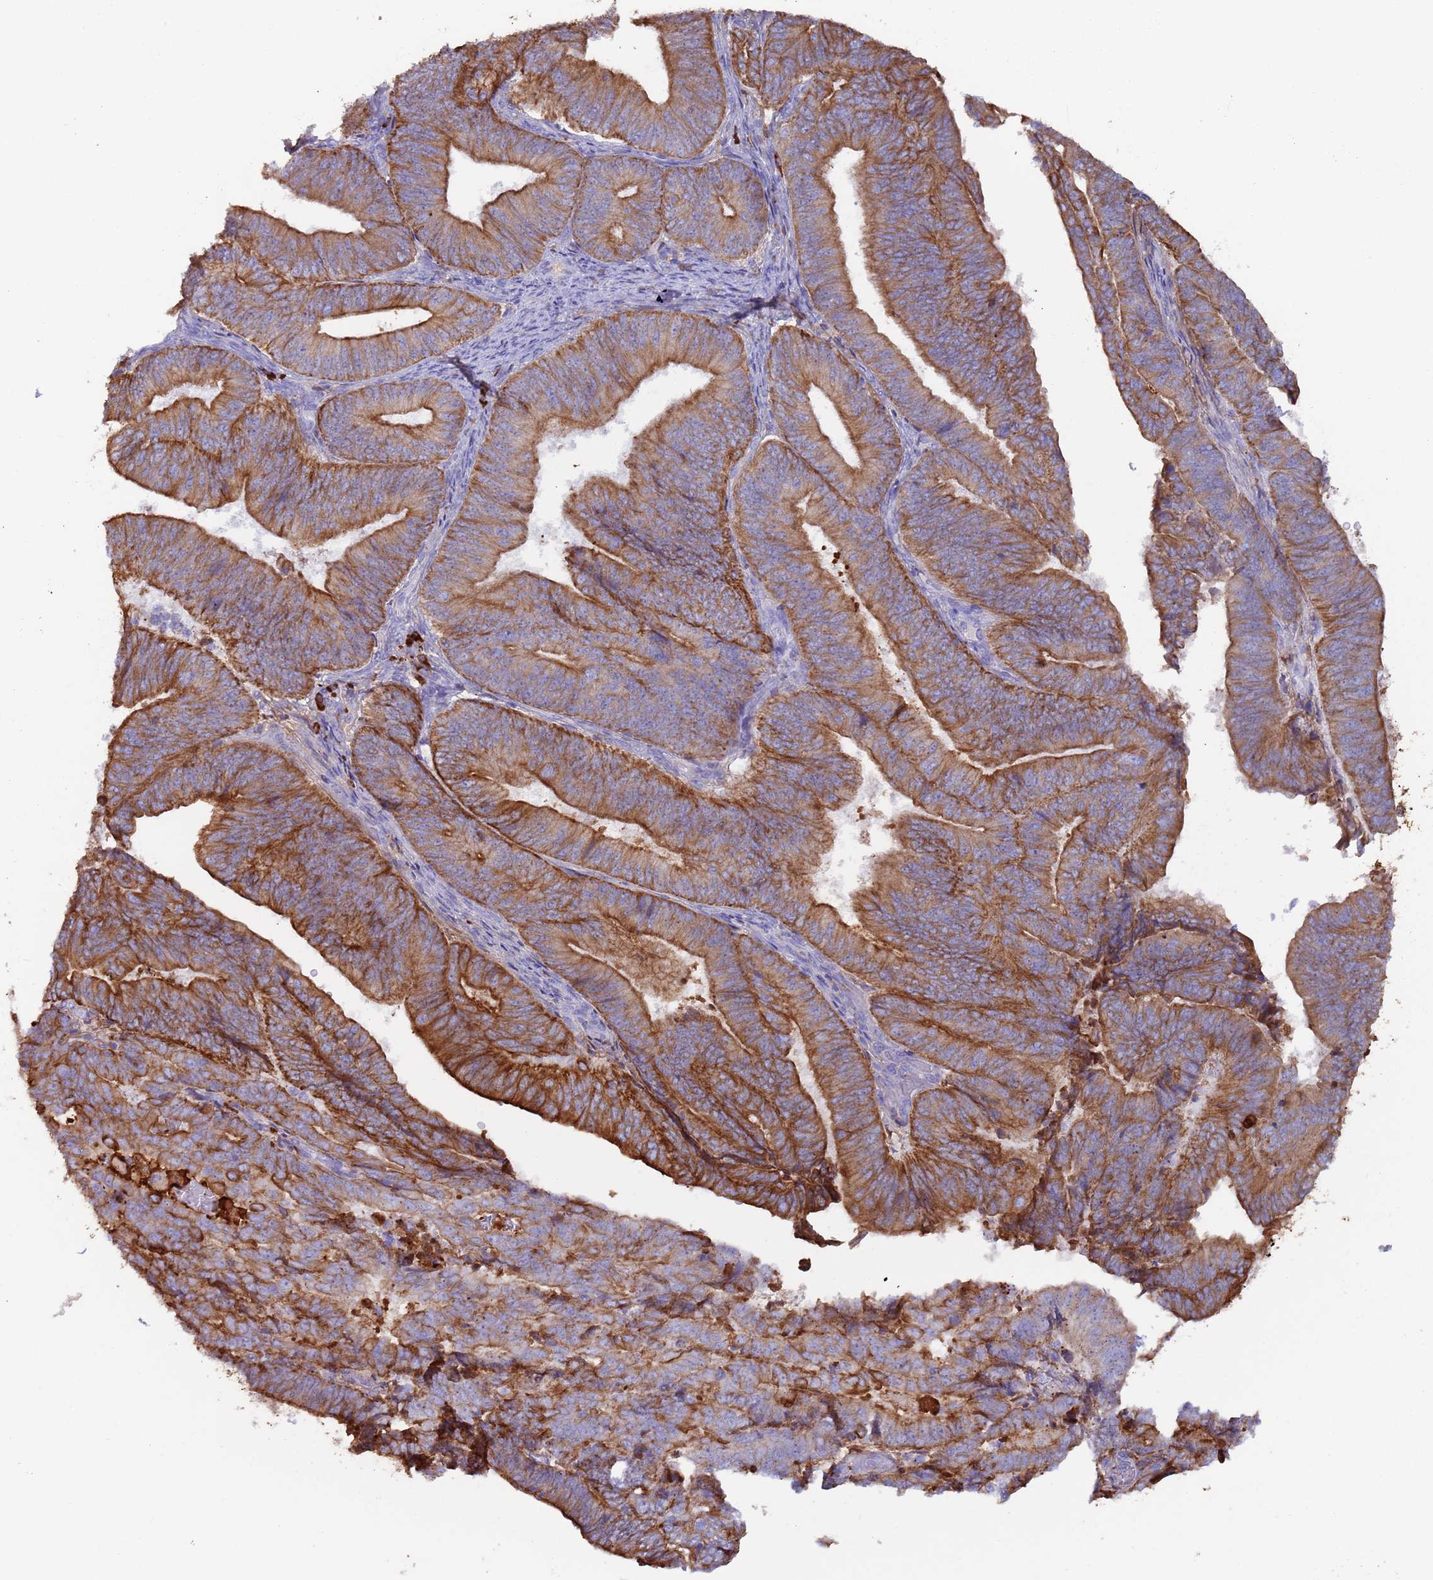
{"staining": {"intensity": "moderate", "quantity": ">75%", "location": "cytoplasmic/membranous"}, "tissue": "endometrial cancer", "cell_type": "Tumor cells", "image_type": "cancer", "snomed": [{"axis": "morphology", "description": "Adenocarcinoma, NOS"}, {"axis": "topography", "description": "Endometrium"}], "caption": "Protein expression analysis of adenocarcinoma (endometrial) displays moderate cytoplasmic/membranous staining in about >75% of tumor cells. The staining was performed using DAB (3,3'-diaminobenzidine), with brown indicating positive protein expression. Nuclei are stained blue with hematoxylin.", "gene": "CYSLTR2", "patient": {"sex": "female", "age": 70}}